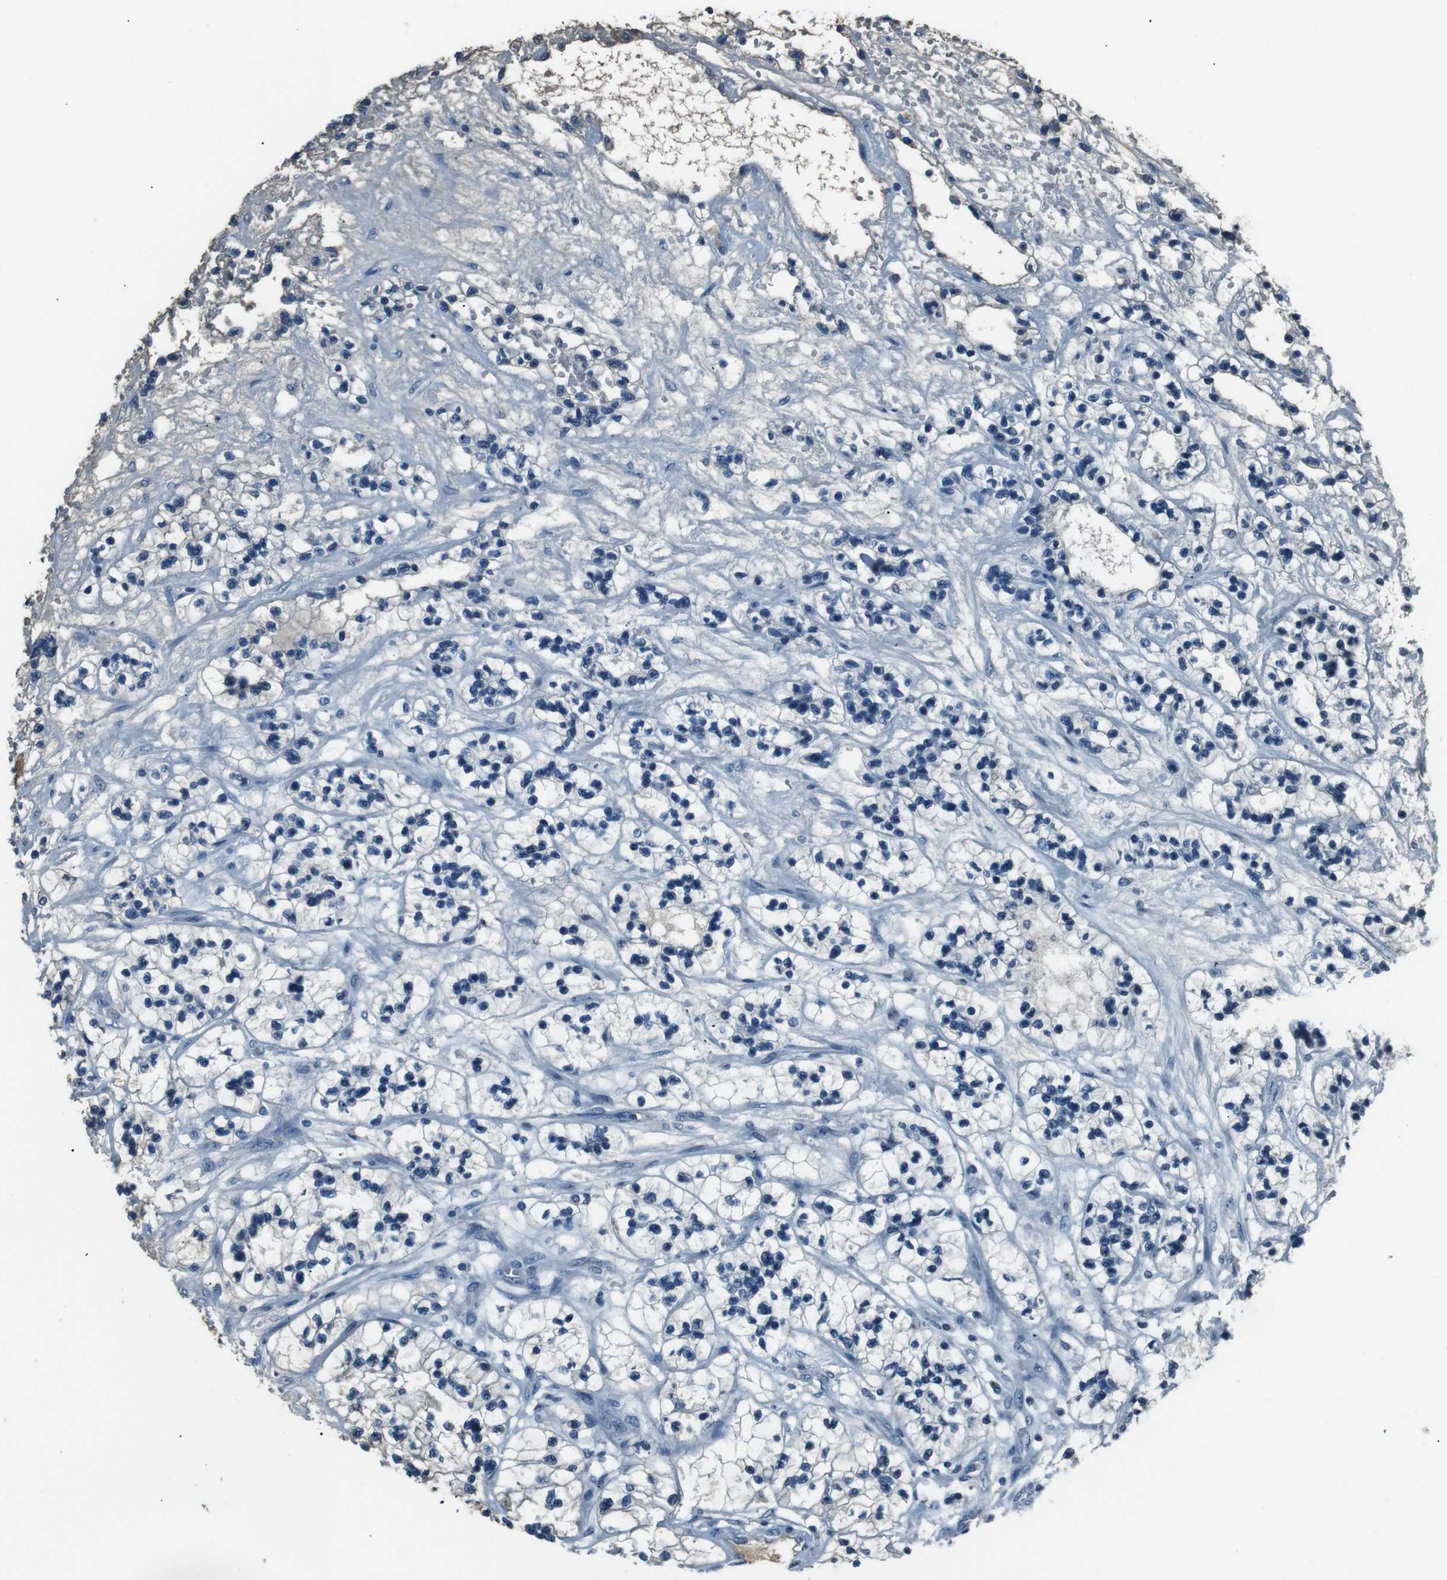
{"staining": {"intensity": "negative", "quantity": "none", "location": "none"}, "tissue": "renal cancer", "cell_type": "Tumor cells", "image_type": "cancer", "snomed": [{"axis": "morphology", "description": "Adenocarcinoma, NOS"}, {"axis": "topography", "description": "Kidney"}], "caption": "Immunohistochemistry photomicrograph of neoplastic tissue: adenocarcinoma (renal) stained with DAB displays no significant protein expression in tumor cells. (DAB (3,3'-diaminobenzidine) IHC visualized using brightfield microscopy, high magnification).", "gene": "LEP", "patient": {"sex": "female", "age": 57}}